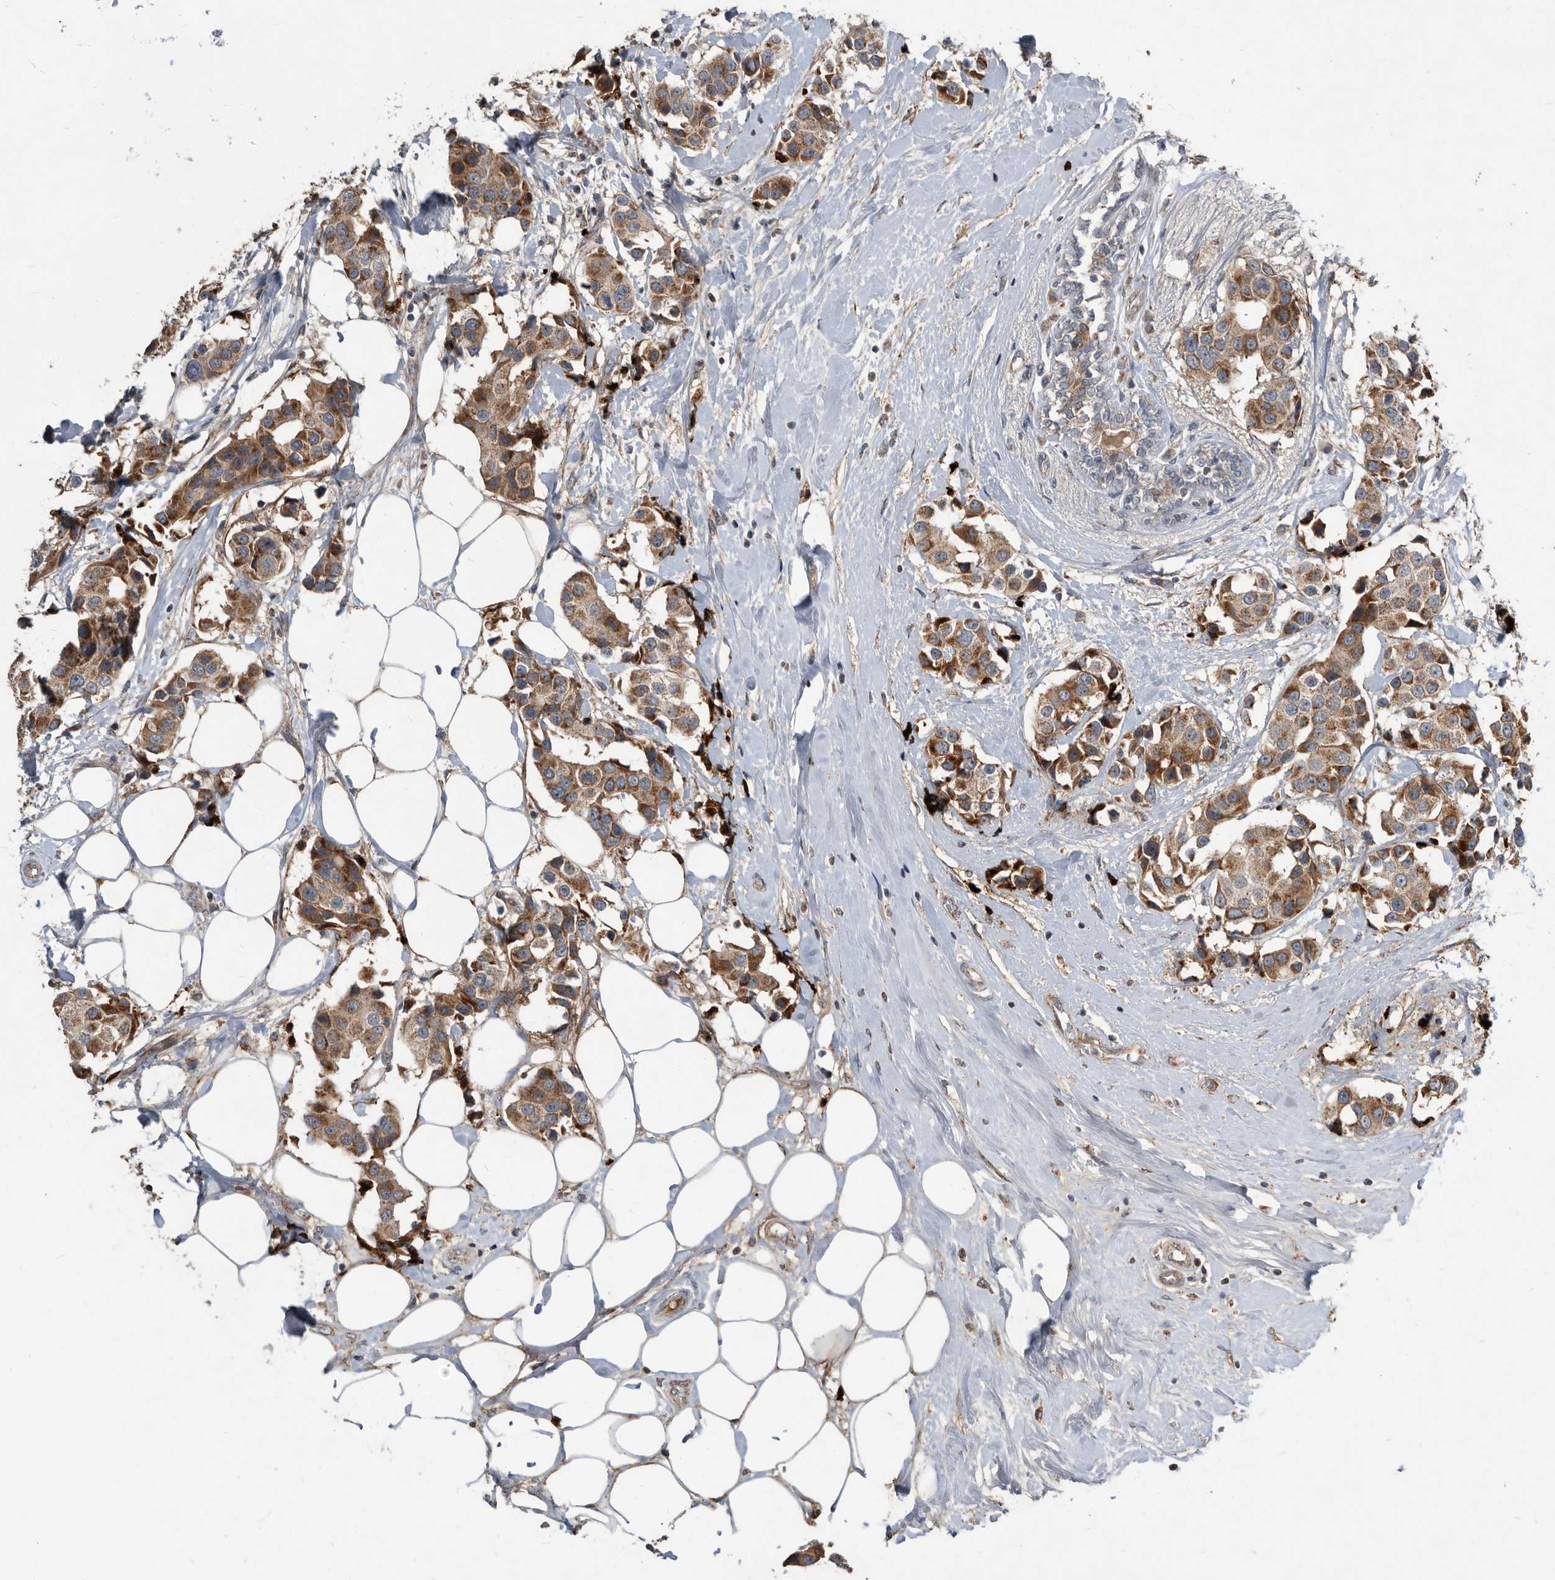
{"staining": {"intensity": "moderate", "quantity": ">75%", "location": "cytoplasmic/membranous"}, "tissue": "breast cancer", "cell_type": "Tumor cells", "image_type": "cancer", "snomed": [{"axis": "morphology", "description": "Normal tissue, NOS"}, {"axis": "morphology", "description": "Duct carcinoma"}, {"axis": "topography", "description": "Breast"}], "caption": "Immunohistochemical staining of breast cancer (intraductal carcinoma) exhibits medium levels of moderate cytoplasmic/membranous expression in about >75% of tumor cells.", "gene": "PI15", "patient": {"sex": "female", "age": 39}}